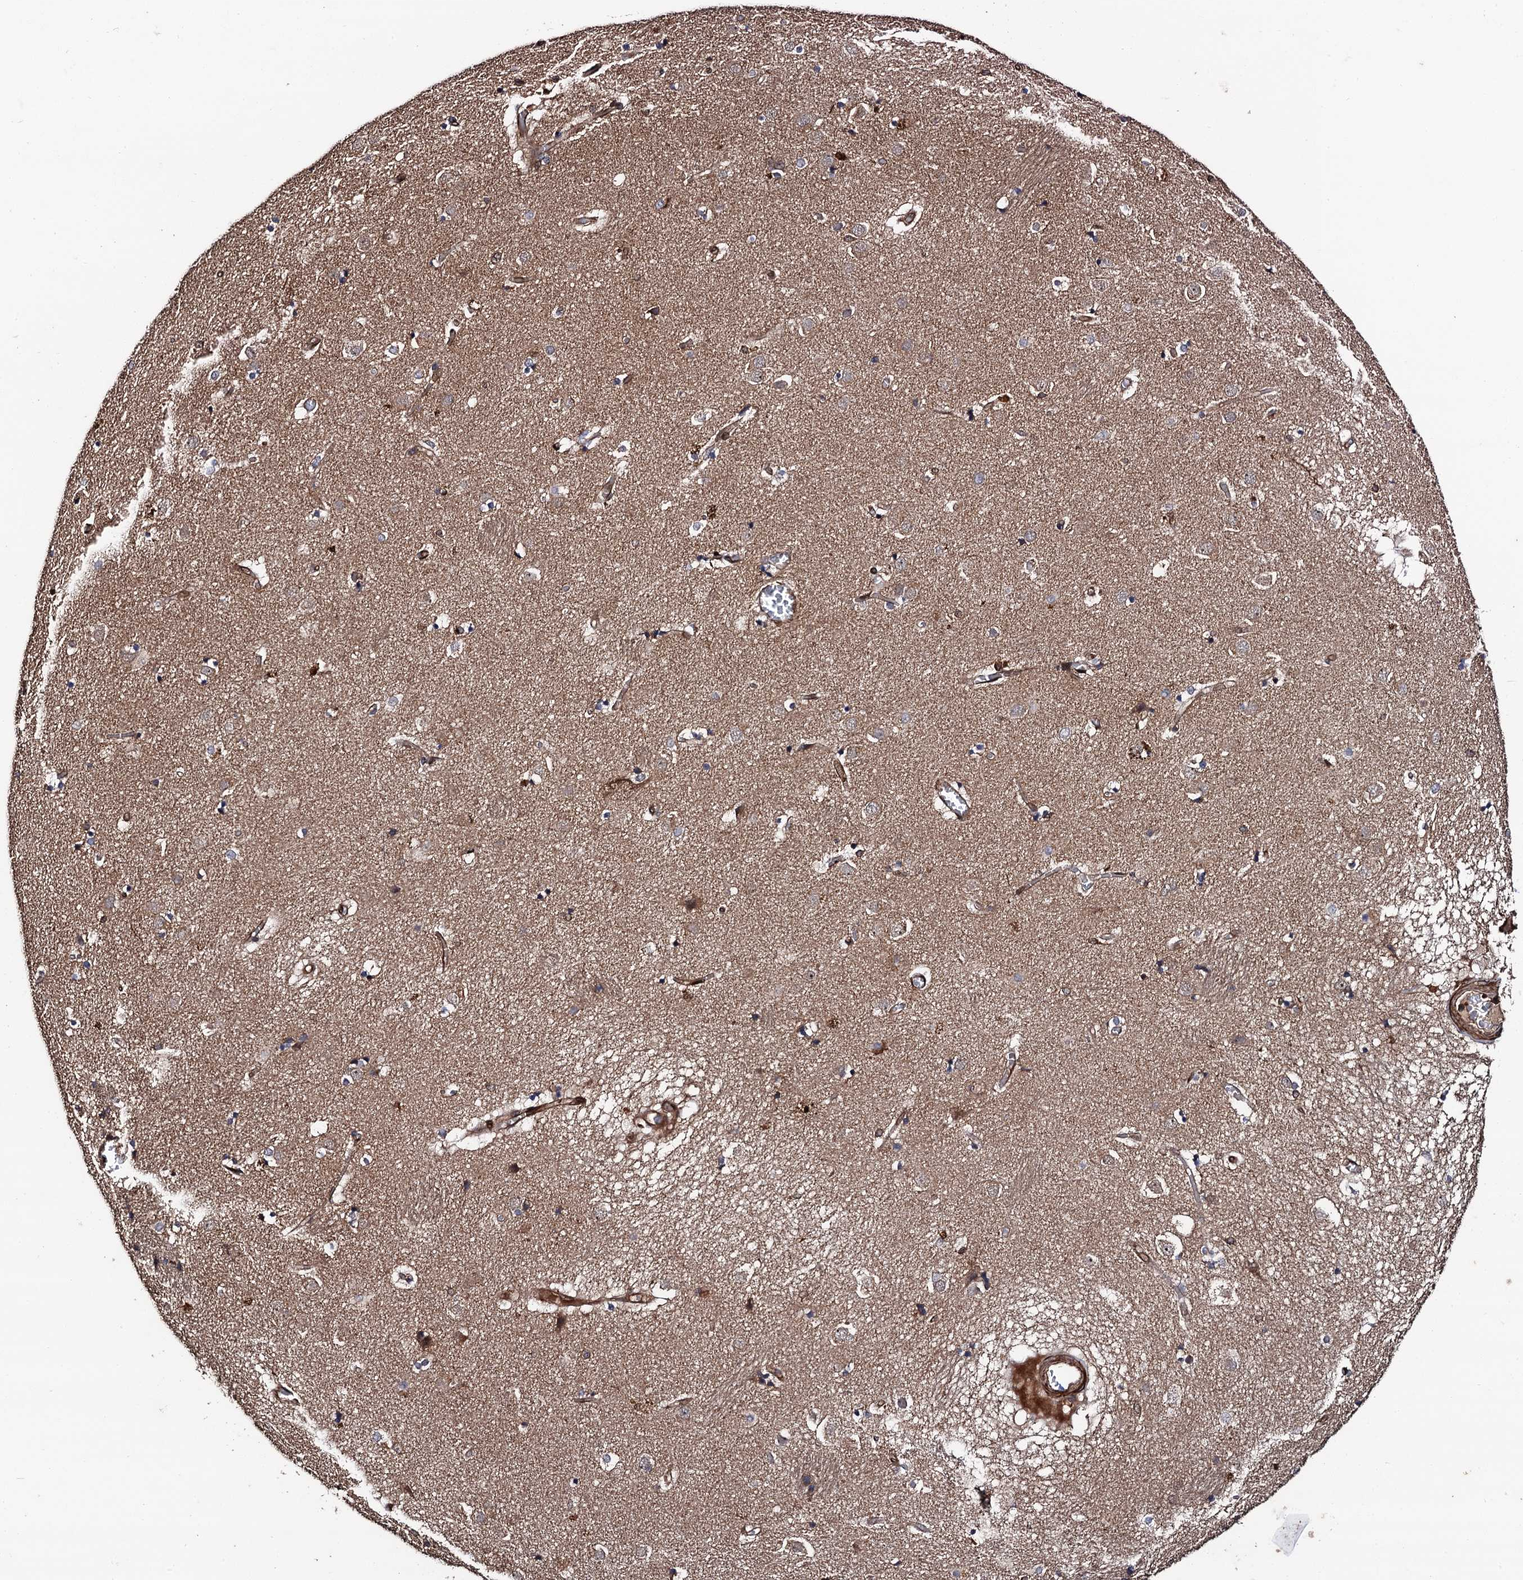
{"staining": {"intensity": "moderate", "quantity": "<25%", "location": "cytoplasmic/membranous"}, "tissue": "caudate", "cell_type": "Glial cells", "image_type": "normal", "snomed": [{"axis": "morphology", "description": "Normal tissue, NOS"}, {"axis": "topography", "description": "Lateral ventricle wall"}], "caption": "This micrograph displays immunohistochemistry (IHC) staining of unremarkable human caudate, with low moderate cytoplasmic/membranous expression in about <25% of glial cells.", "gene": "BORA", "patient": {"sex": "male", "age": 70}}